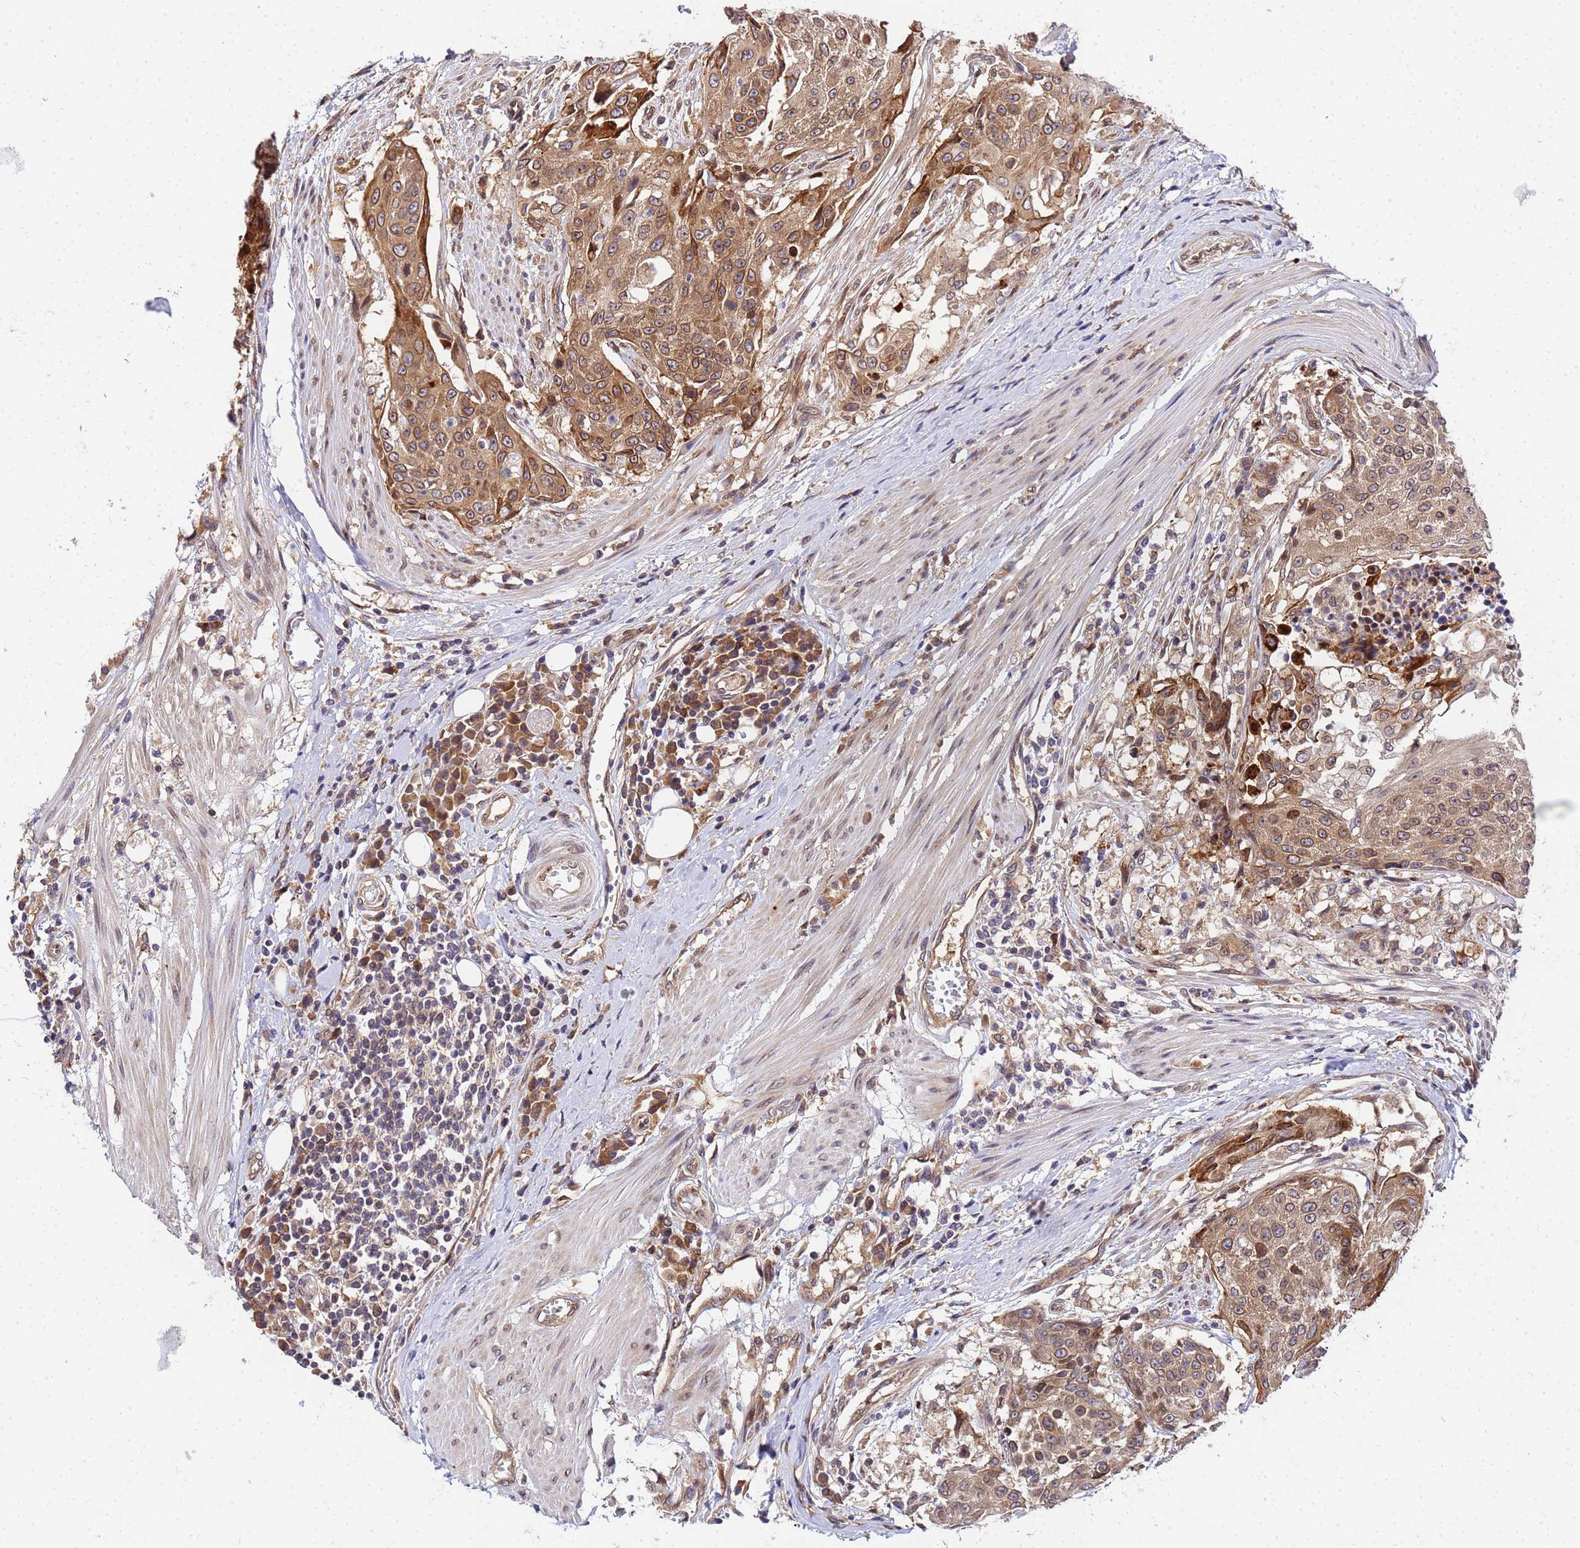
{"staining": {"intensity": "moderate", "quantity": ">75%", "location": "cytoplasmic/membranous,nuclear"}, "tissue": "urothelial cancer", "cell_type": "Tumor cells", "image_type": "cancer", "snomed": [{"axis": "morphology", "description": "Urothelial carcinoma, High grade"}, {"axis": "topography", "description": "Urinary bladder"}], "caption": "The histopathology image displays immunohistochemical staining of urothelial cancer. There is moderate cytoplasmic/membranous and nuclear staining is identified in approximately >75% of tumor cells. The protein is shown in brown color, while the nuclei are stained blue.", "gene": "UNC93B1", "patient": {"sex": "female", "age": 63}}